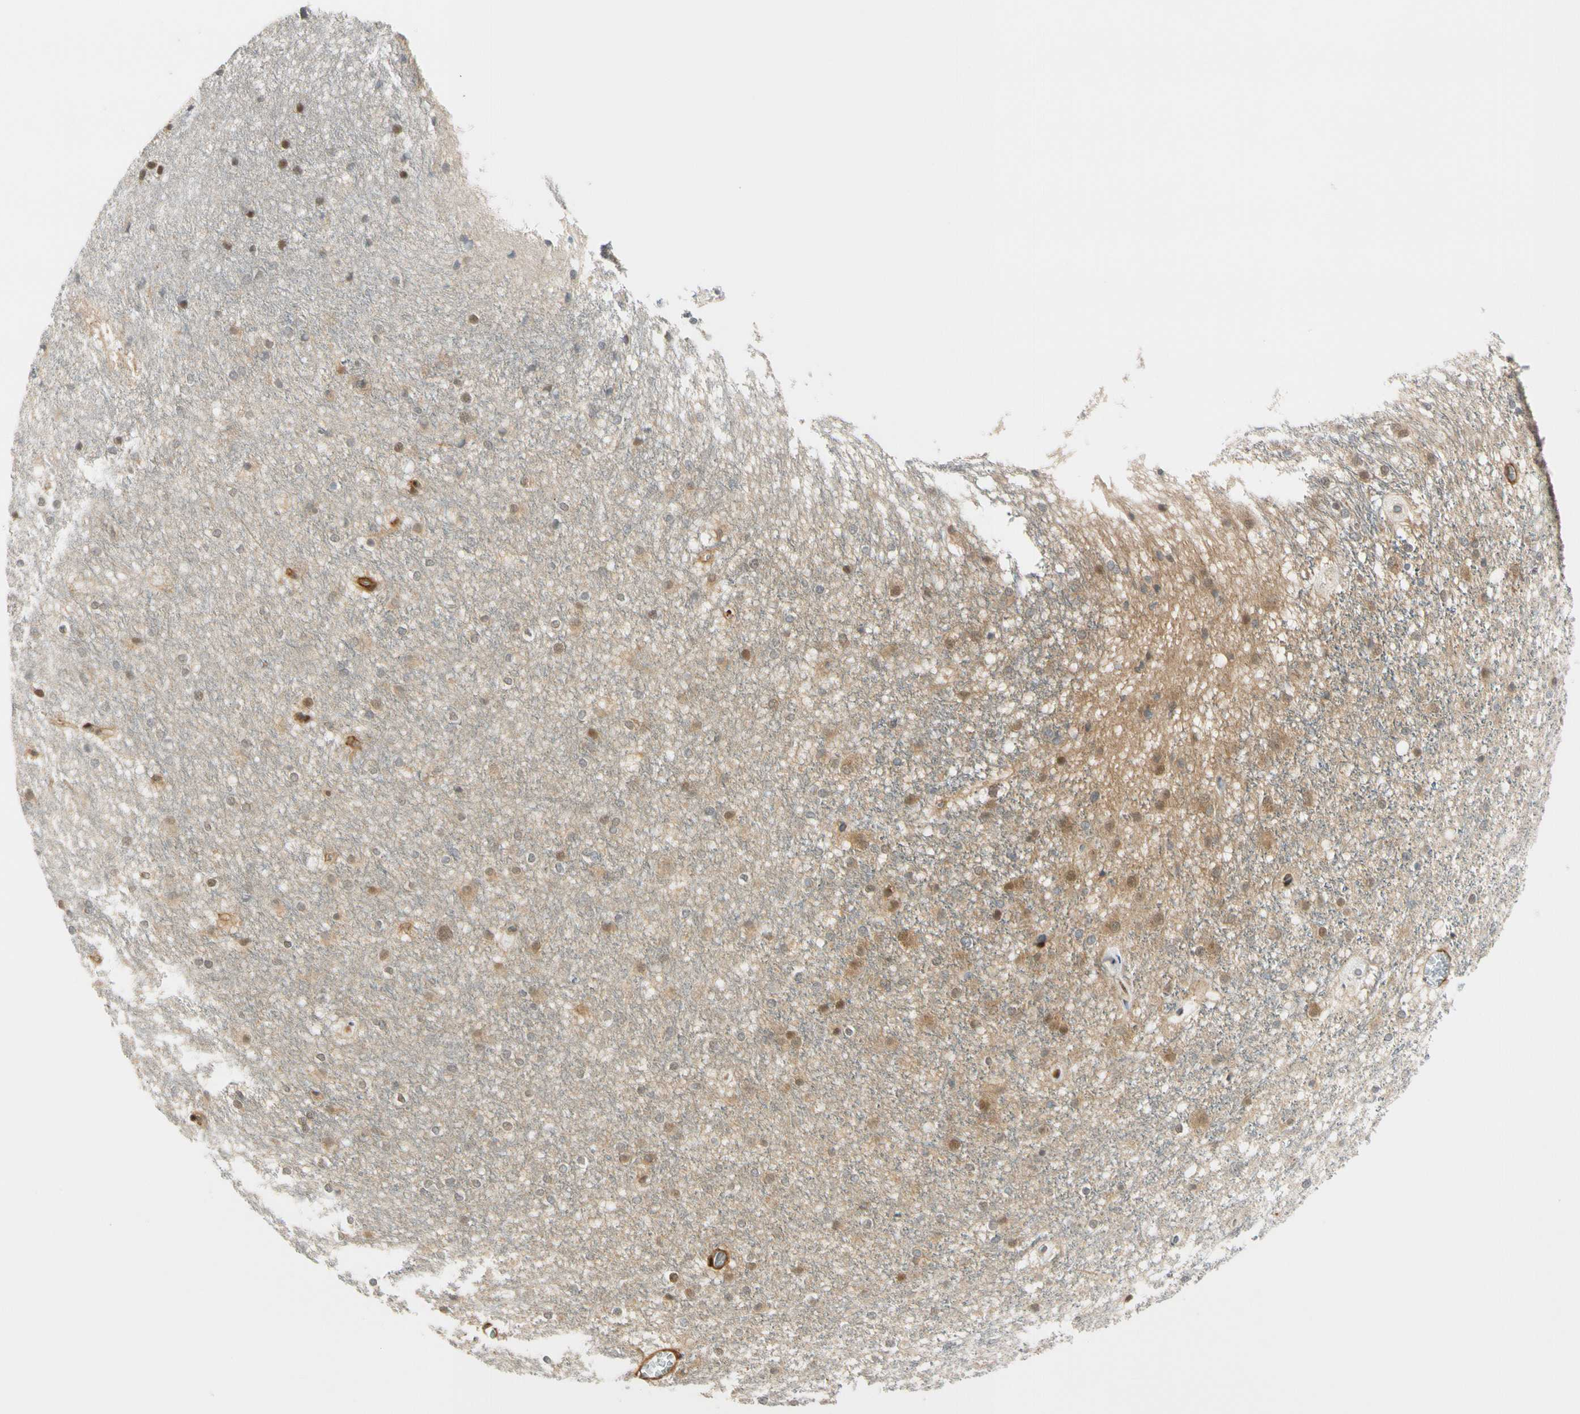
{"staining": {"intensity": "weak", "quantity": "<25%", "location": "nuclear"}, "tissue": "caudate", "cell_type": "Glial cells", "image_type": "normal", "snomed": [{"axis": "morphology", "description": "Normal tissue, NOS"}, {"axis": "topography", "description": "Lateral ventricle wall"}], "caption": "Photomicrograph shows no protein expression in glial cells of unremarkable caudate. The staining was performed using DAB (3,3'-diaminobenzidine) to visualize the protein expression in brown, while the nuclei were stained in blue with hematoxylin (Magnification: 20x).", "gene": "RASGRF1", "patient": {"sex": "female", "age": 19}}